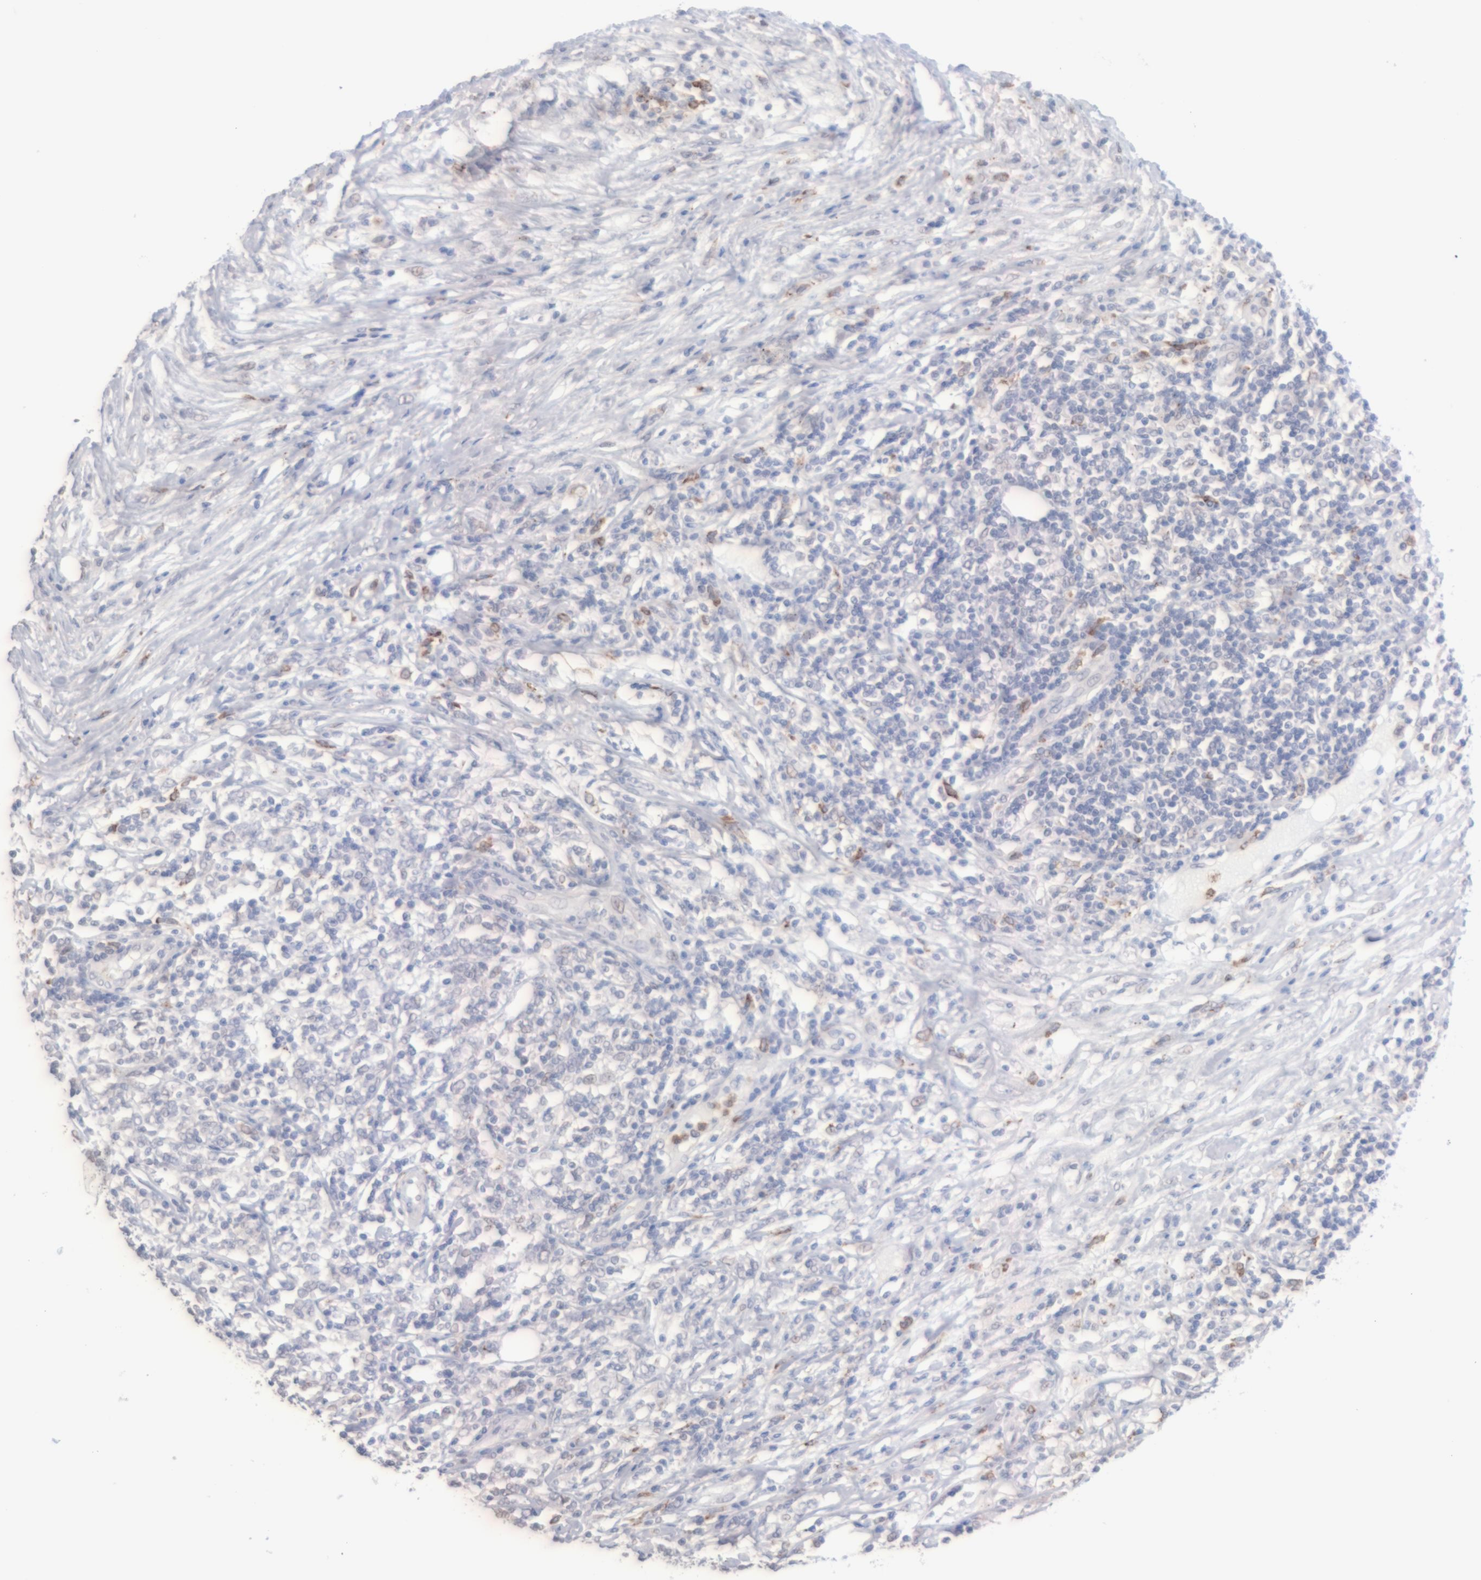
{"staining": {"intensity": "negative", "quantity": "none", "location": "none"}, "tissue": "lymphoma", "cell_type": "Tumor cells", "image_type": "cancer", "snomed": [{"axis": "morphology", "description": "Malignant lymphoma, non-Hodgkin's type, High grade"}, {"axis": "topography", "description": "Lymph node"}], "caption": "The histopathology image shows no staining of tumor cells in malignant lymphoma, non-Hodgkin's type (high-grade). (DAB immunohistochemistry, high magnification).", "gene": "MGAM", "patient": {"sex": "female", "age": 84}}